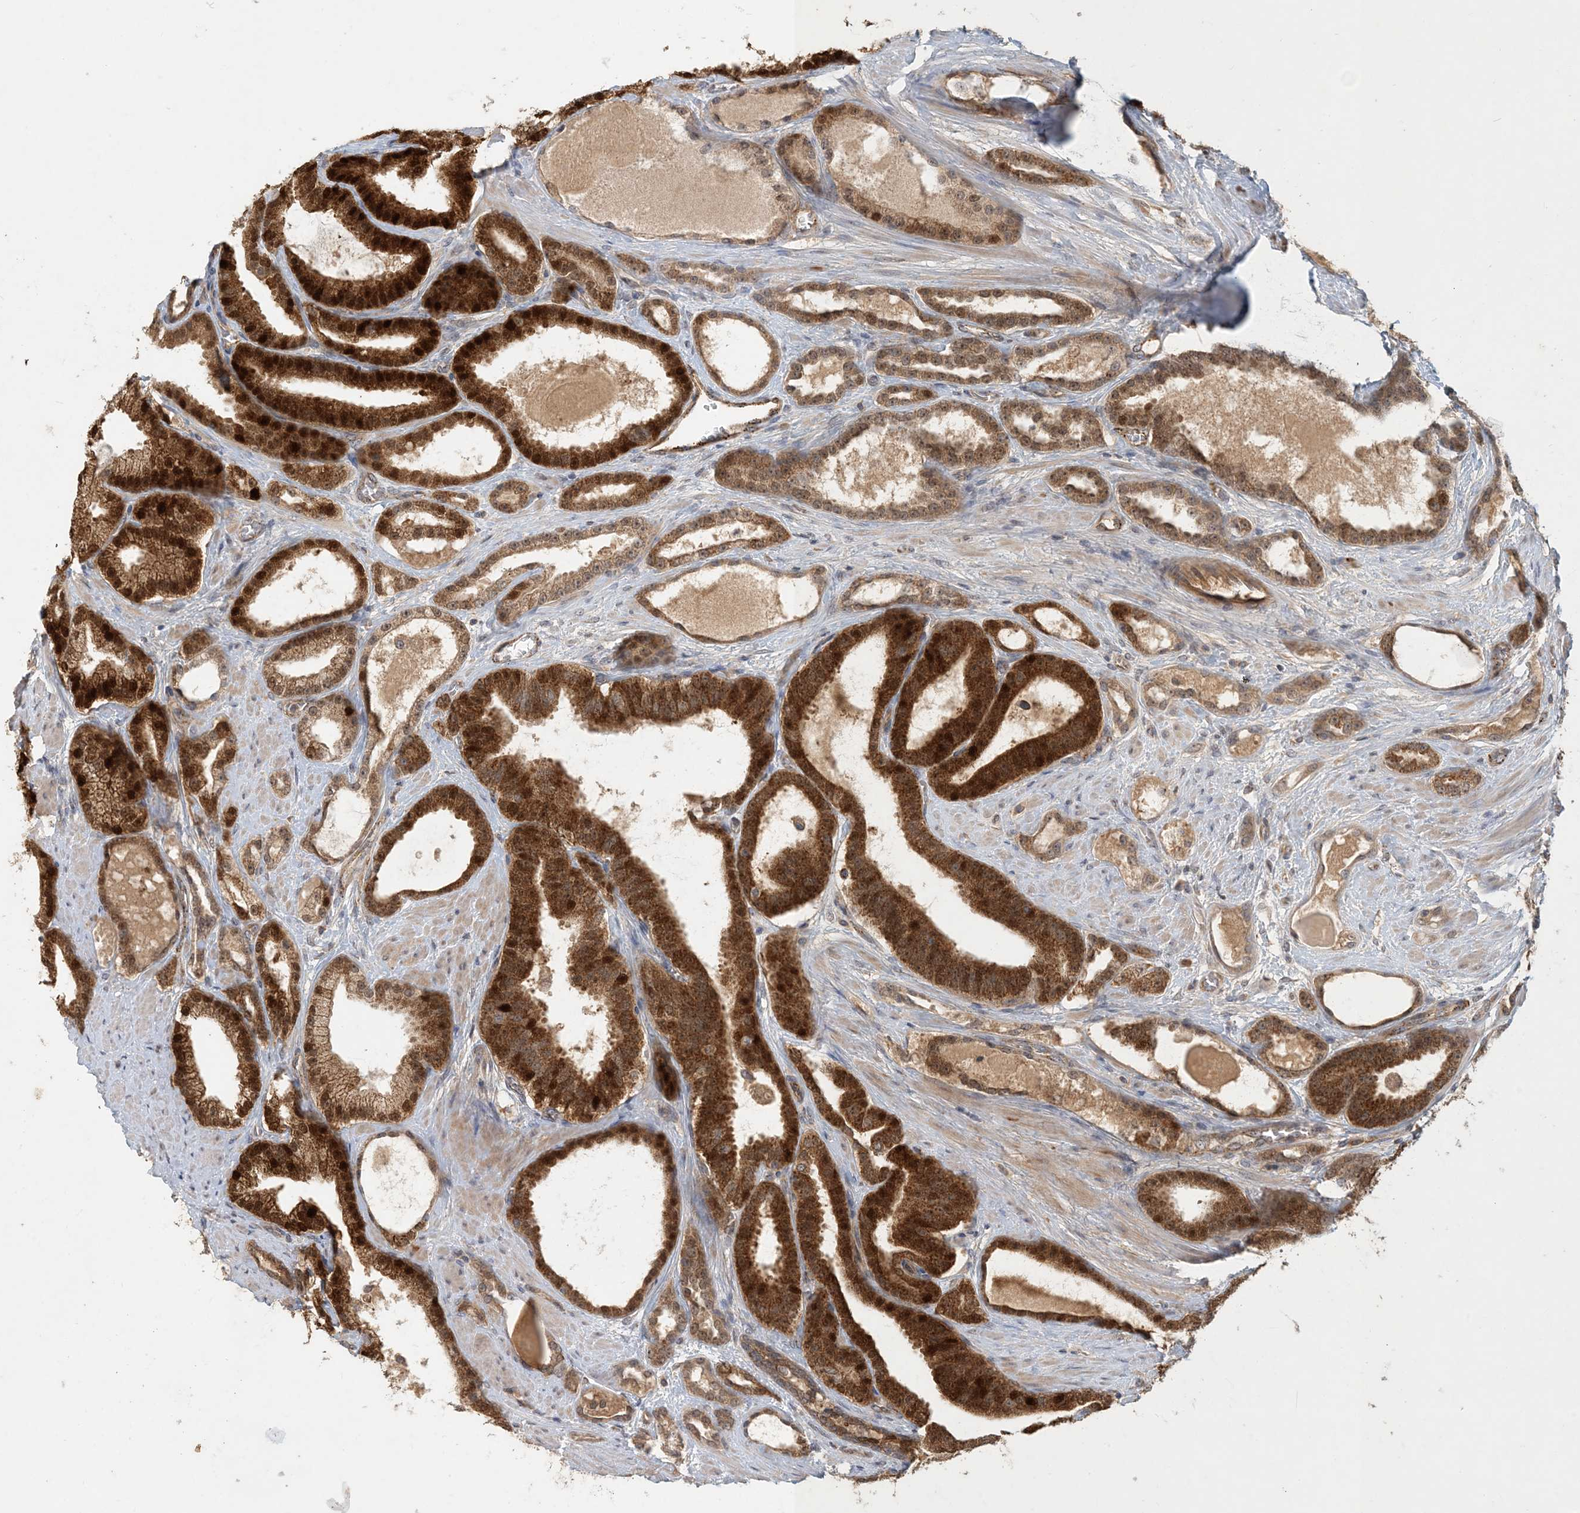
{"staining": {"intensity": "strong", "quantity": ">75%", "location": "cytoplasmic/membranous,nuclear"}, "tissue": "prostate cancer", "cell_type": "Tumor cells", "image_type": "cancer", "snomed": [{"axis": "morphology", "description": "Adenocarcinoma, High grade"}, {"axis": "topography", "description": "Prostate"}], "caption": "A brown stain labels strong cytoplasmic/membranous and nuclear expression of a protein in prostate cancer tumor cells.", "gene": "ZBTB3", "patient": {"sex": "male", "age": 60}}